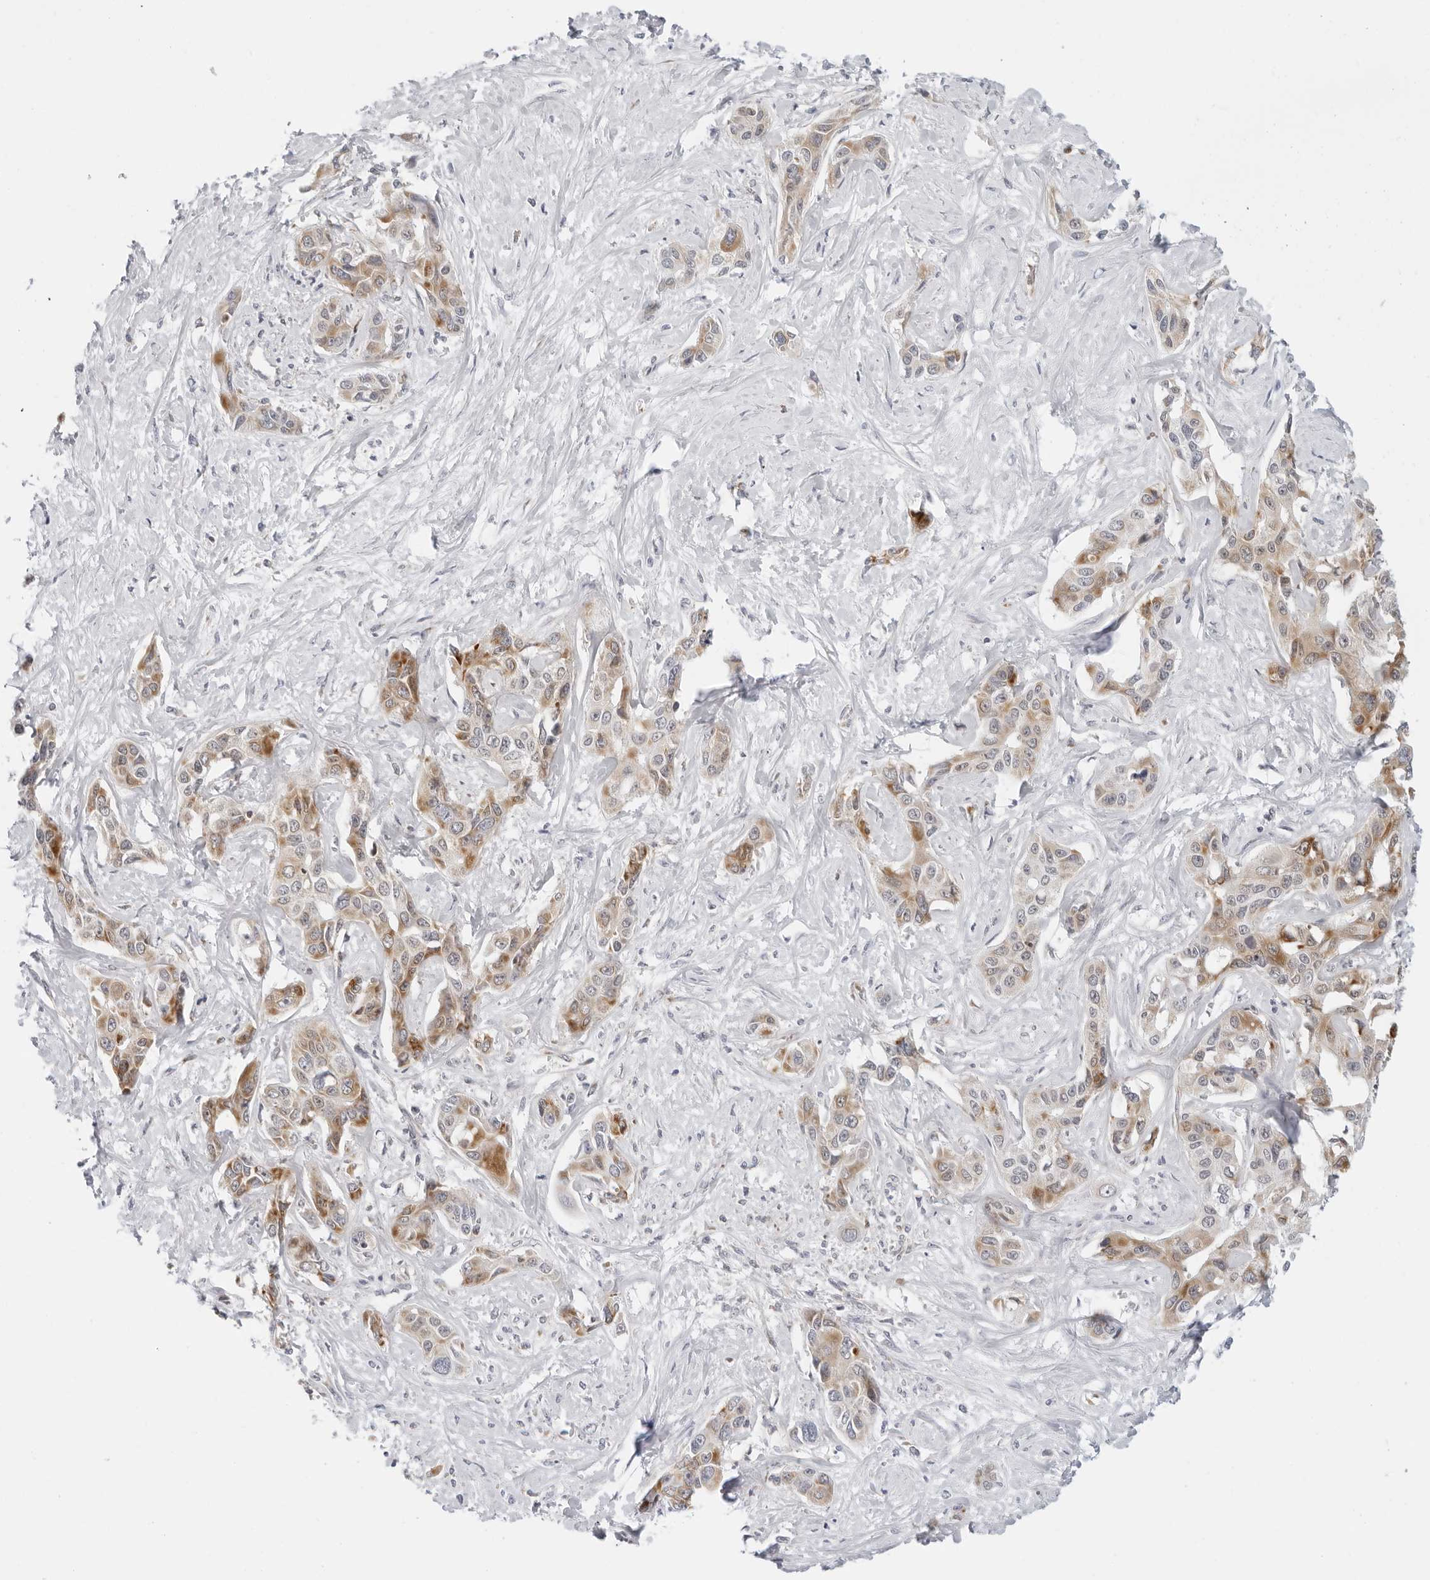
{"staining": {"intensity": "moderate", "quantity": ">75%", "location": "cytoplasmic/membranous"}, "tissue": "liver cancer", "cell_type": "Tumor cells", "image_type": "cancer", "snomed": [{"axis": "morphology", "description": "Cholangiocarcinoma"}, {"axis": "topography", "description": "Liver"}], "caption": "Immunohistochemical staining of cholangiocarcinoma (liver) shows moderate cytoplasmic/membranous protein positivity in about >75% of tumor cells.", "gene": "CIART", "patient": {"sex": "male", "age": 59}}